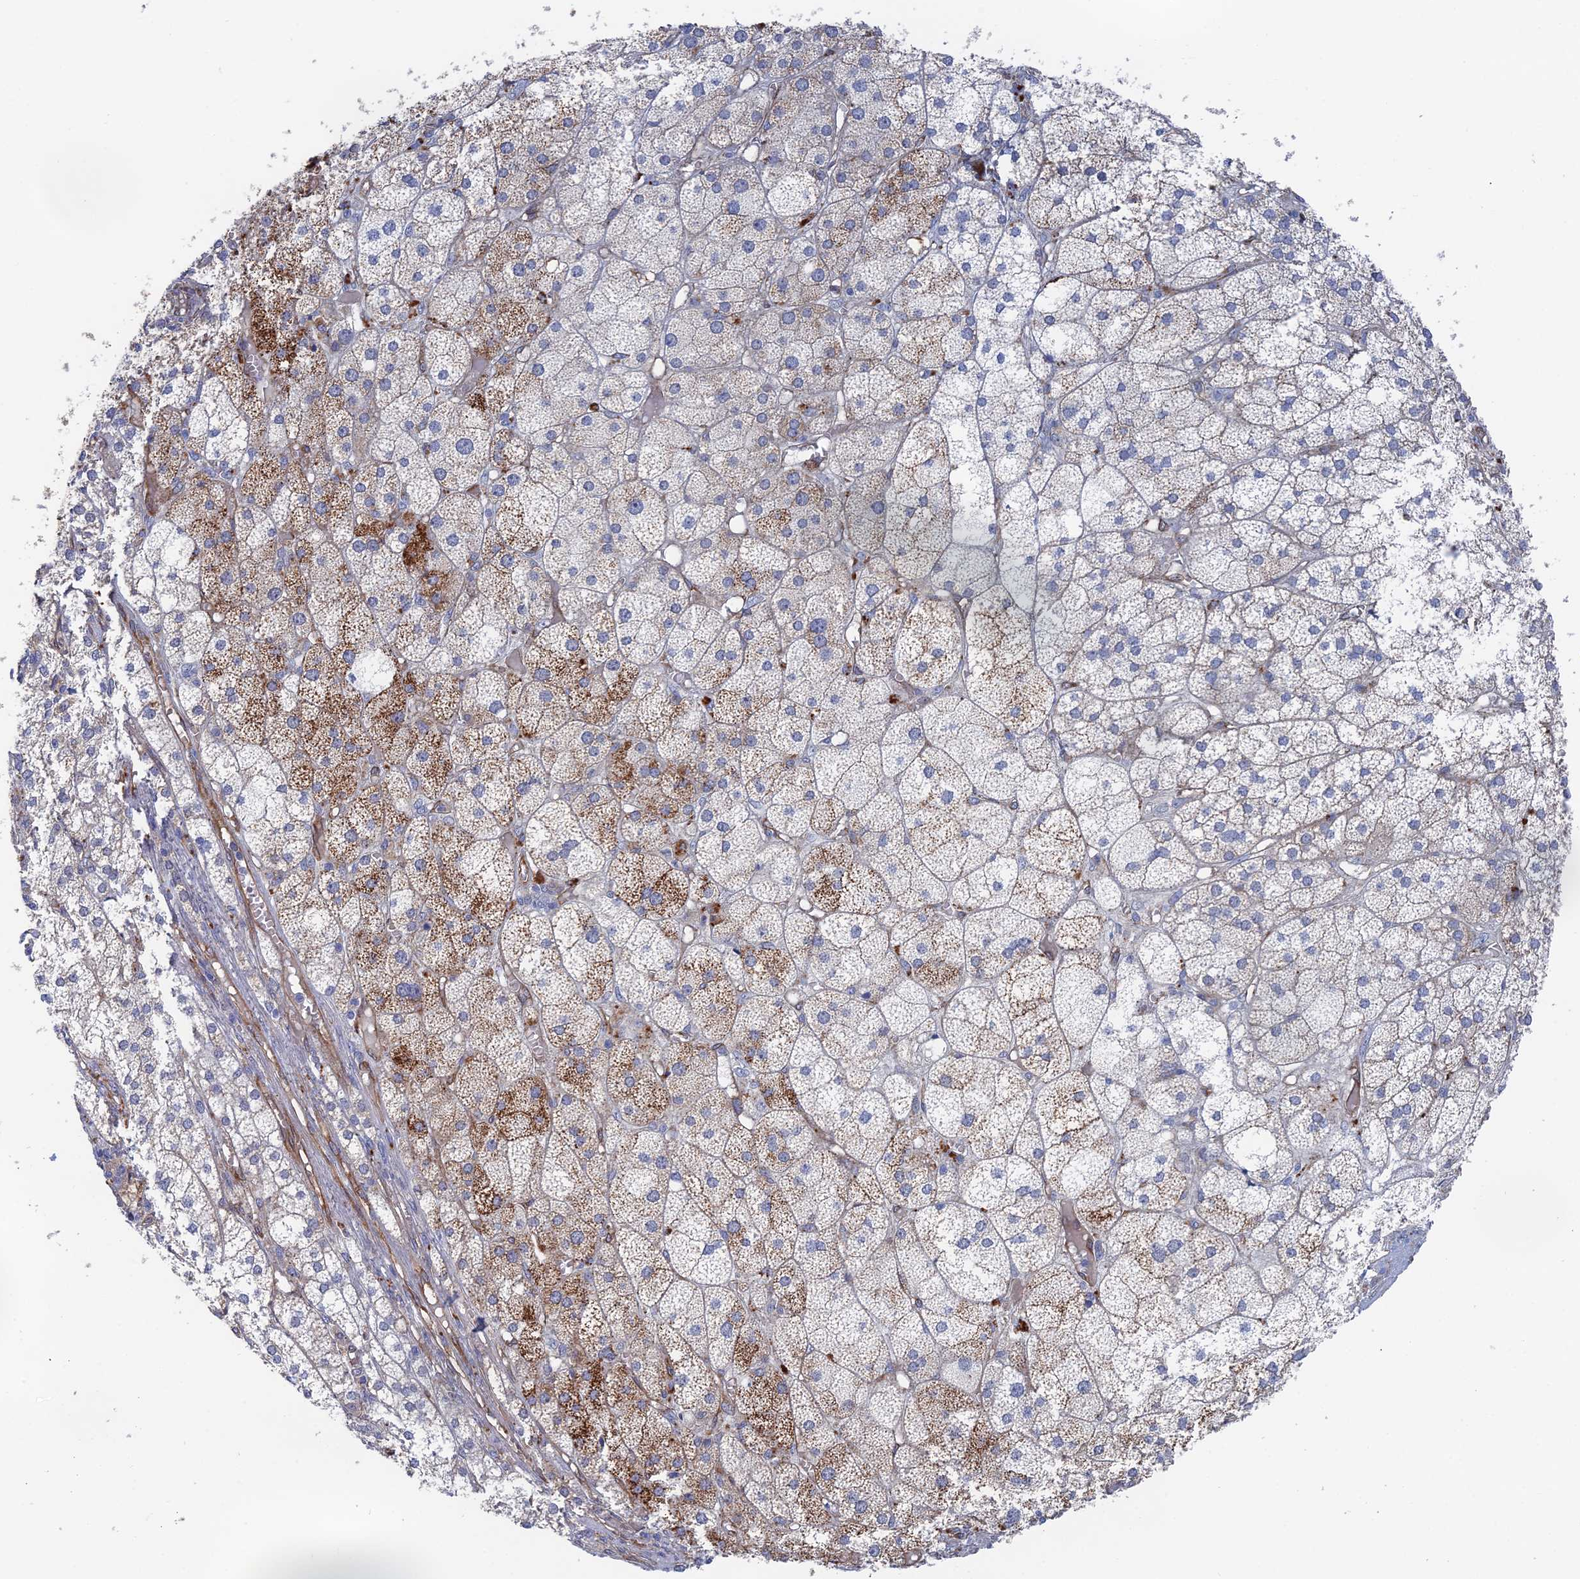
{"staining": {"intensity": "strong", "quantity": "<25%", "location": "cytoplasmic/membranous"}, "tissue": "adrenal gland", "cell_type": "Glandular cells", "image_type": "normal", "snomed": [{"axis": "morphology", "description": "Normal tissue, NOS"}, {"axis": "topography", "description": "Adrenal gland"}], "caption": "Human adrenal gland stained for a protein (brown) shows strong cytoplasmic/membranous positive staining in approximately <25% of glandular cells.", "gene": "ARAP3", "patient": {"sex": "female", "age": 61}}